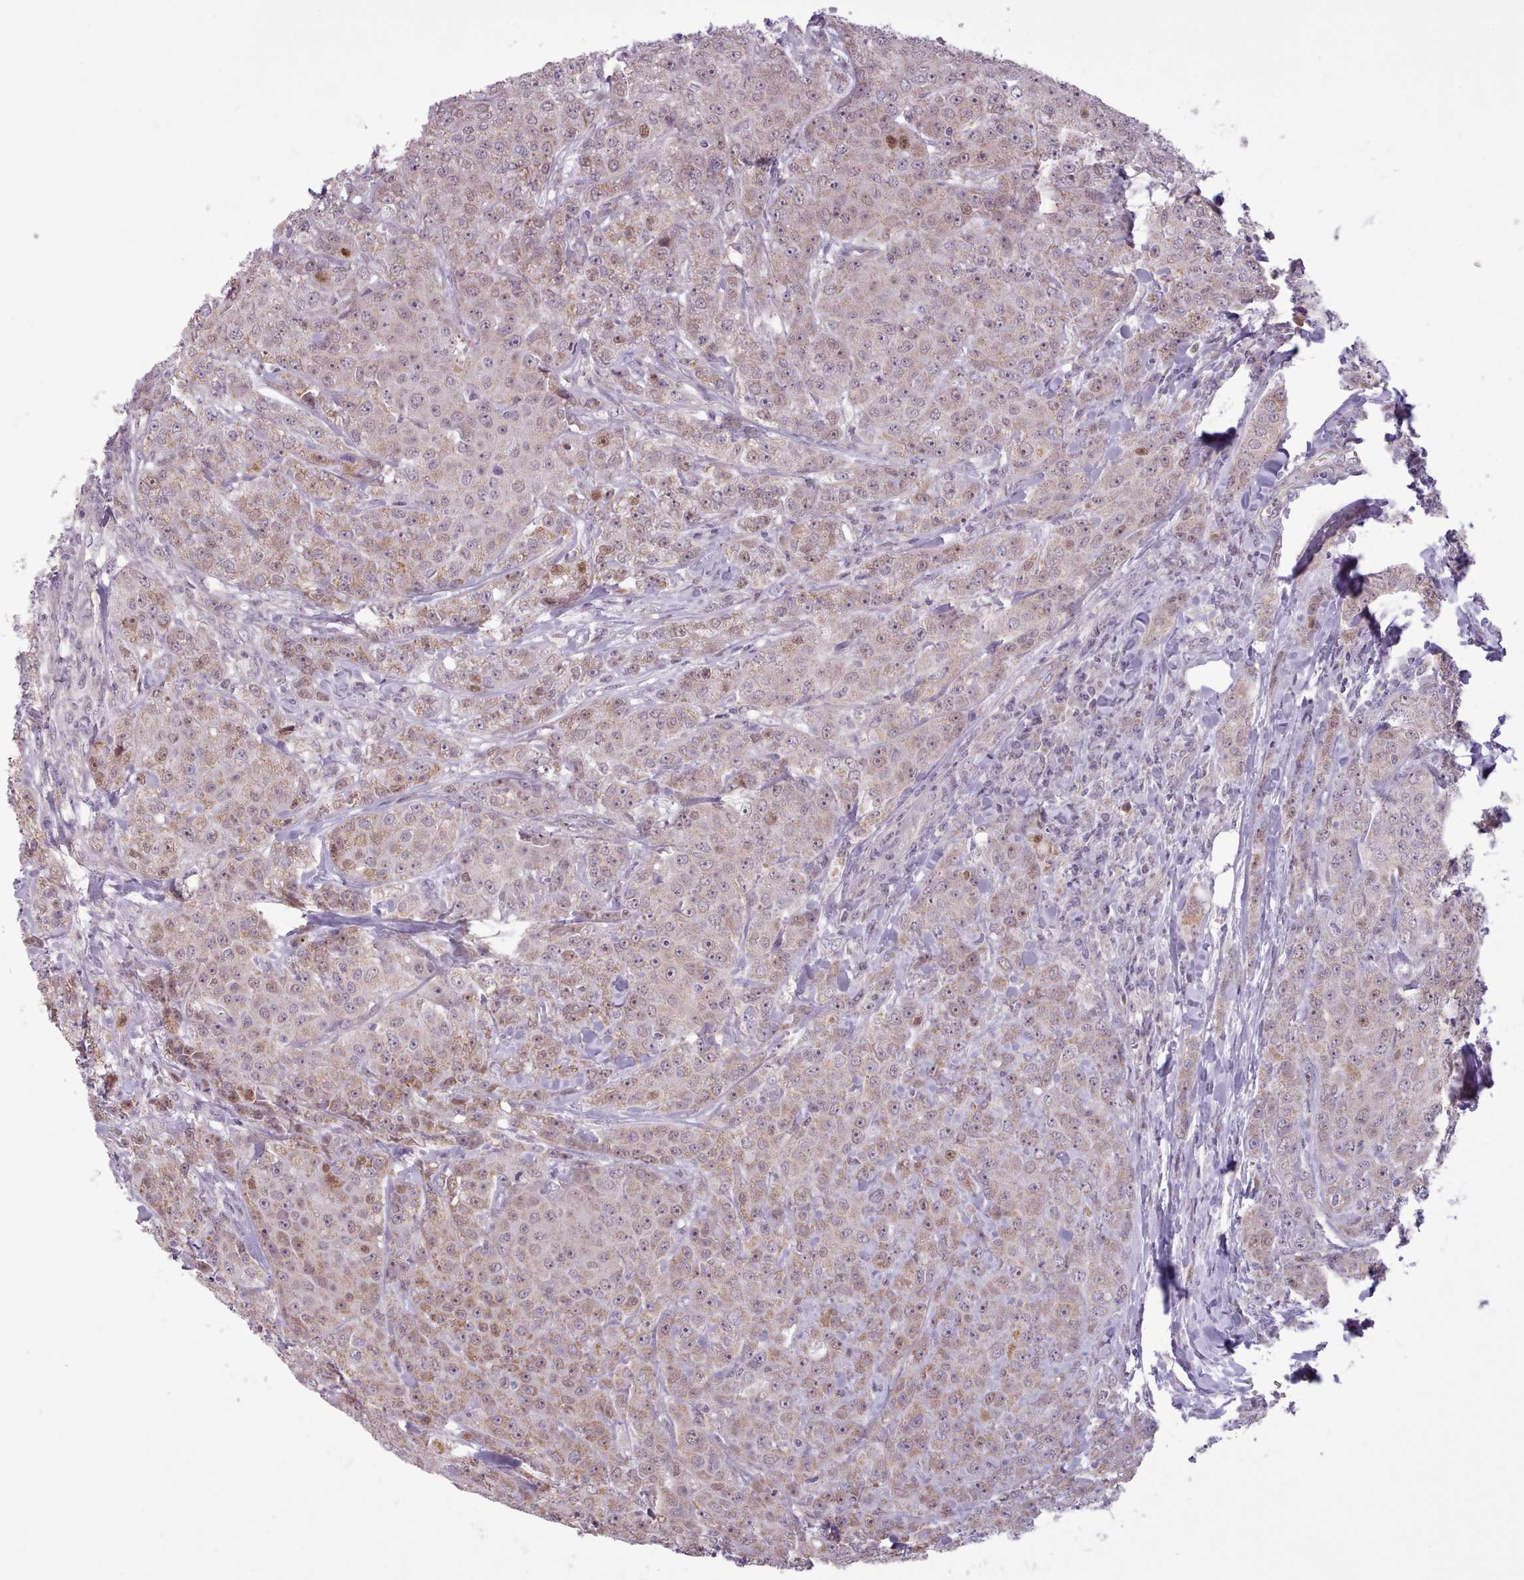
{"staining": {"intensity": "moderate", "quantity": "<25%", "location": "nuclear"}, "tissue": "breast cancer", "cell_type": "Tumor cells", "image_type": "cancer", "snomed": [{"axis": "morphology", "description": "Duct carcinoma"}, {"axis": "topography", "description": "Breast"}], "caption": "Tumor cells display moderate nuclear positivity in about <25% of cells in invasive ductal carcinoma (breast).", "gene": "SLURP1", "patient": {"sex": "female", "age": 43}}